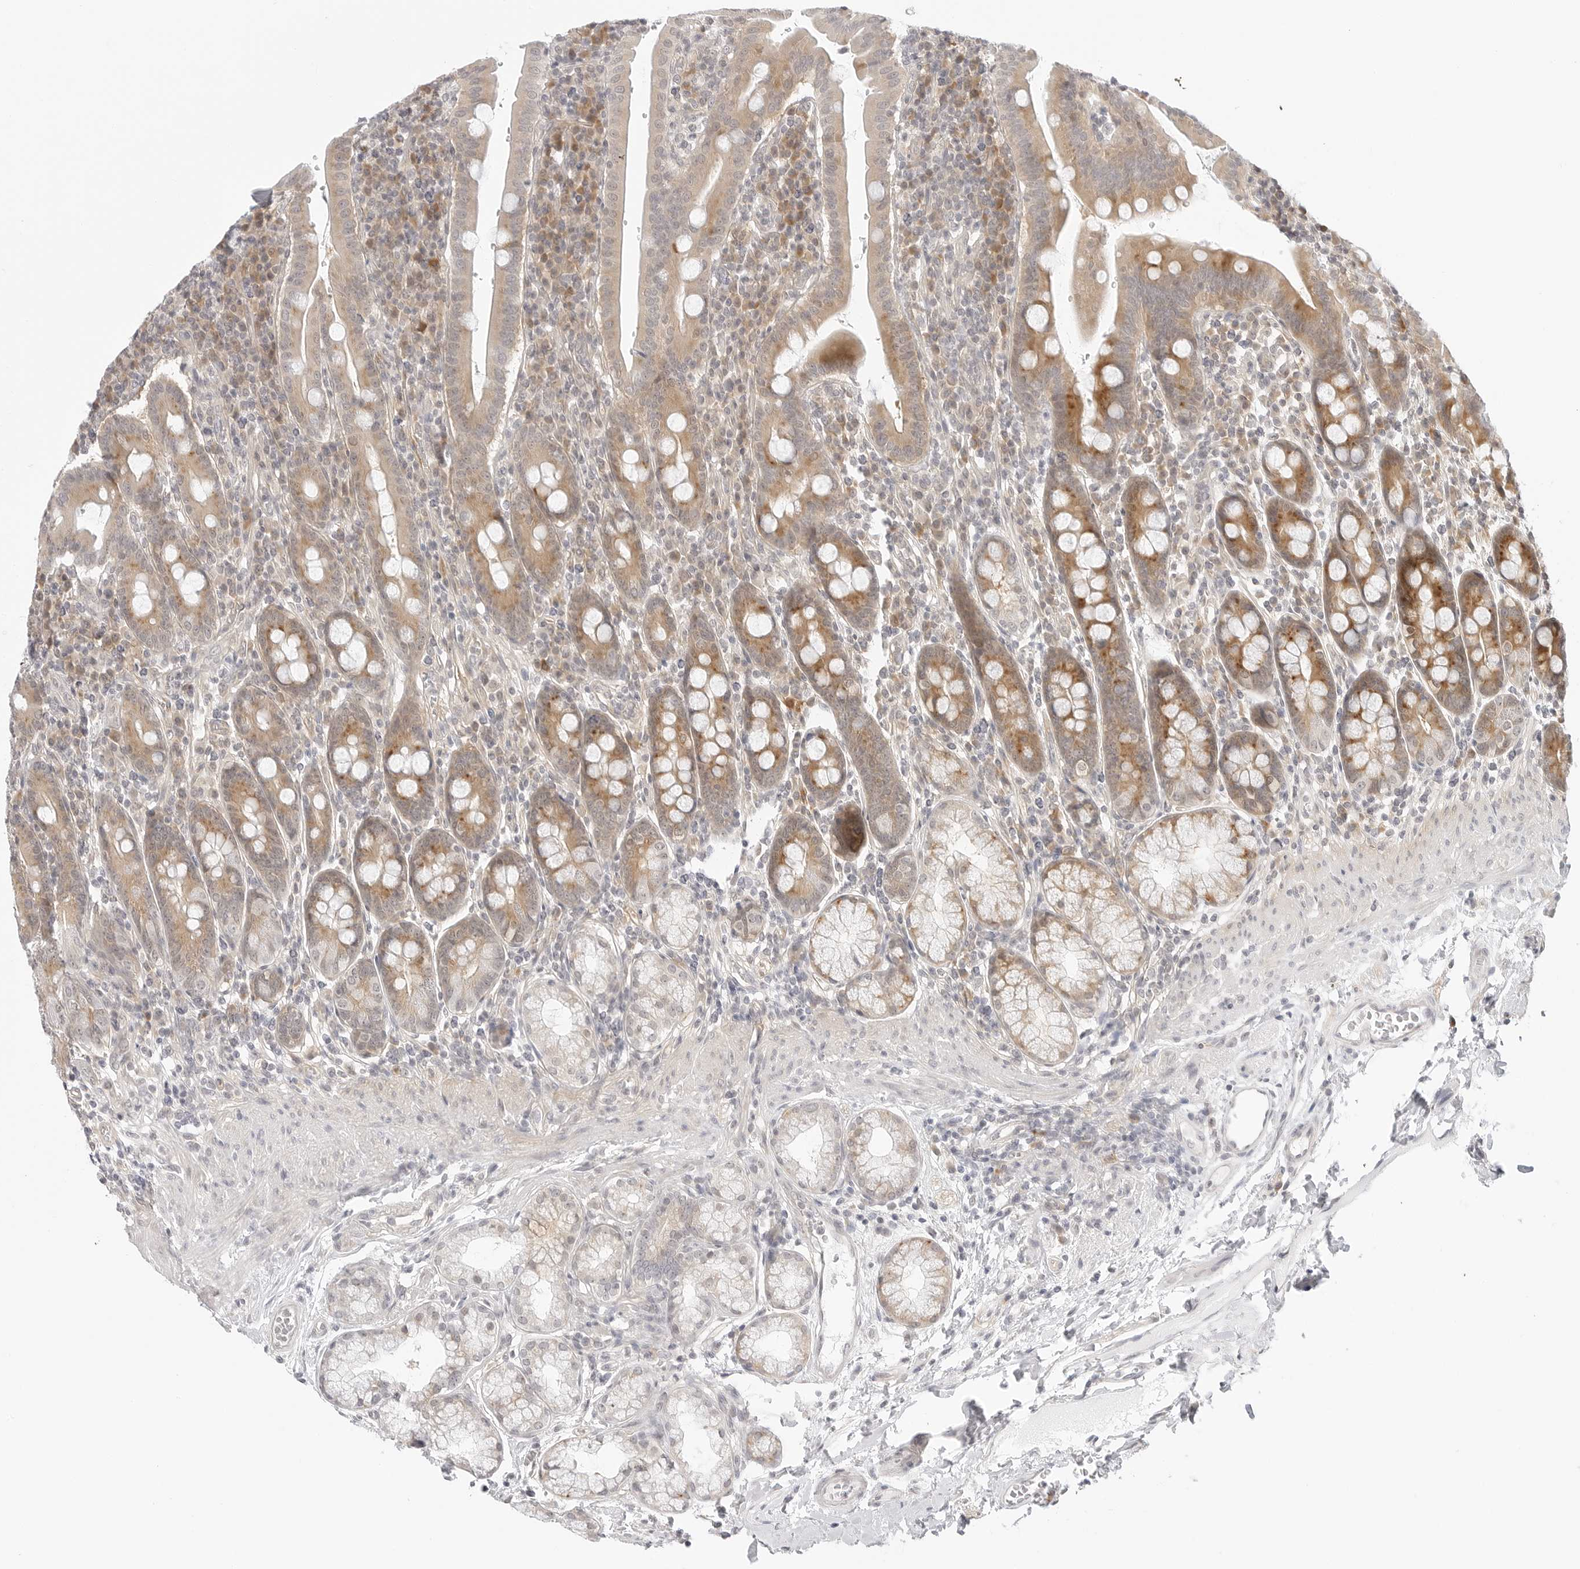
{"staining": {"intensity": "moderate", "quantity": ">75%", "location": "cytoplasmic/membranous"}, "tissue": "duodenum", "cell_type": "Glandular cells", "image_type": "normal", "snomed": [{"axis": "morphology", "description": "Normal tissue, NOS"}, {"axis": "morphology", "description": "Adenocarcinoma, NOS"}, {"axis": "topography", "description": "Pancreas"}, {"axis": "topography", "description": "Duodenum"}], "caption": "A medium amount of moderate cytoplasmic/membranous staining is identified in approximately >75% of glandular cells in normal duodenum.", "gene": "TCP1", "patient": {"sex": "male", "age": 50}}